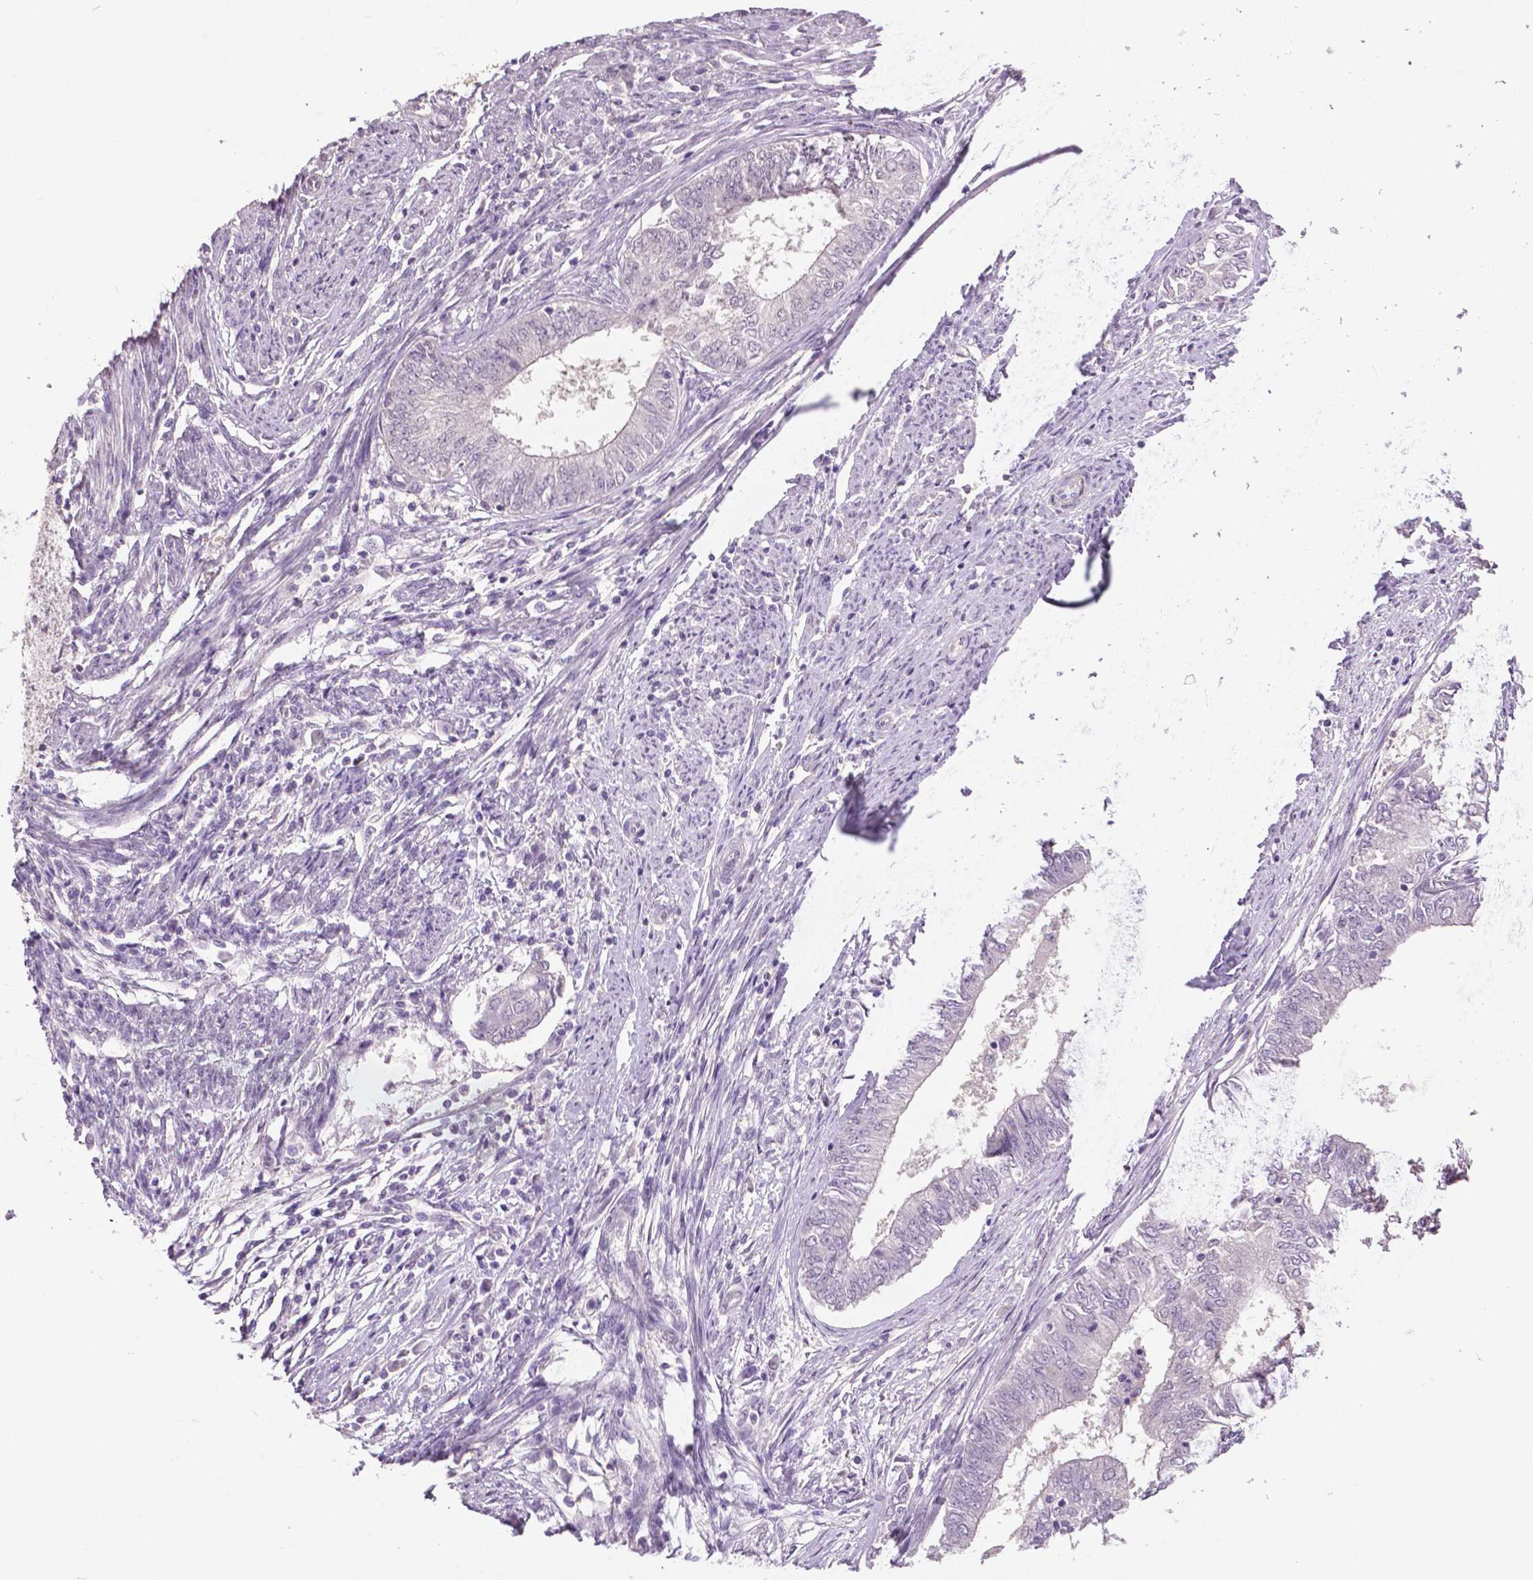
{"staining": {"intensity": "negative", "quantity": "none", "location": "none"}, "tissue": "endometrial cancer", "cell_type": "Tumor cells", "image_type": "cancer", "snomed": [{"axis": "morphology", "description": "Adenocarcinoma, NOS"}, {"axis": "topography", "description": "Endometrium"}], "caption": "Protein analysis of adenocarcinoma (endometrial) displays no significant staining in tumor cells.", "gene": "FOXA1", "patient": {"sex": "female", "age": 62}}